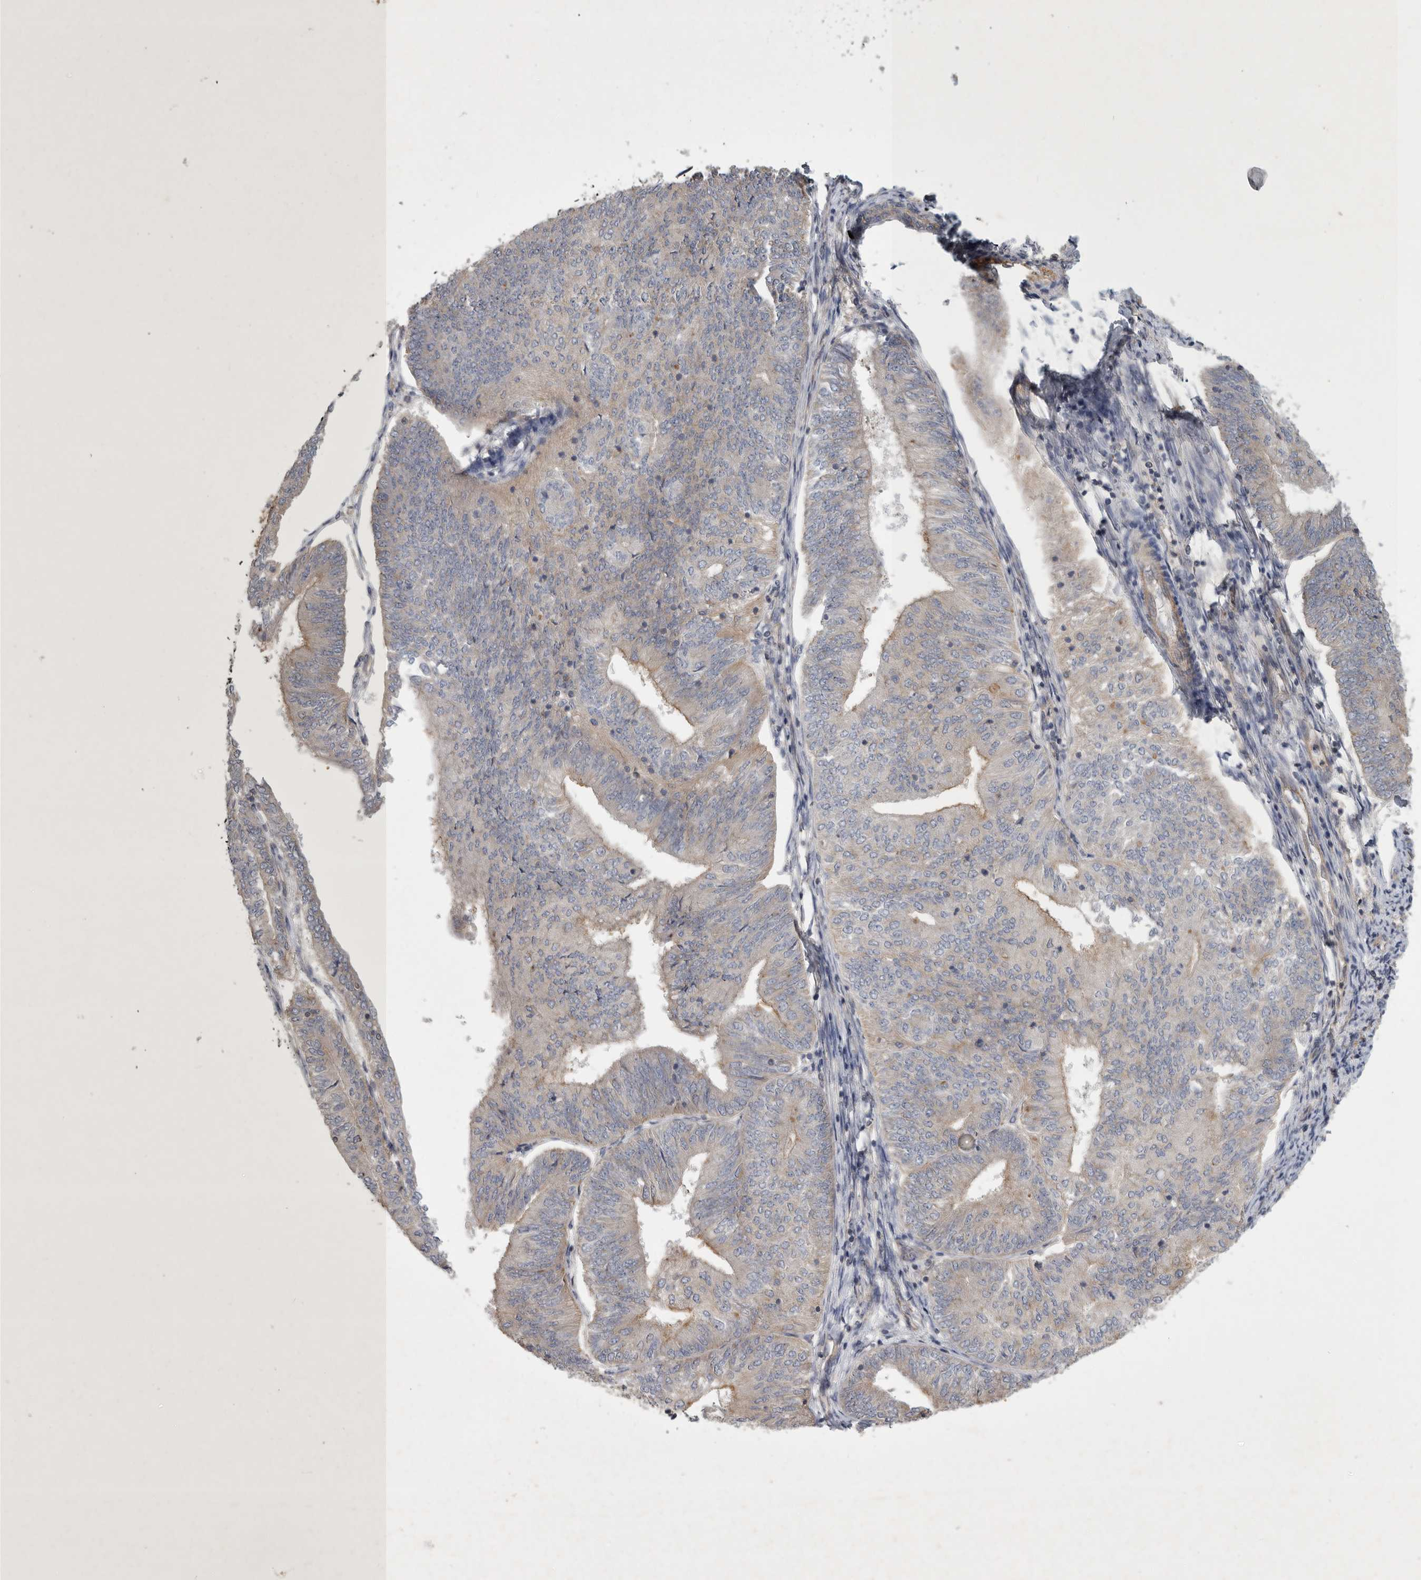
{"staining": {"intensity": "weak", "quantity": "<25%", "location": "cytoplasmic/membranous"}, "tissue": "endometrial cancer", "cell_type": "Tumor cells", "image_type": "cancer", "snomed": [{"axis": "morphology", "description": "Adenocarcinoma, NOS"}, {"axis": "topography", "description": "Endometrium"}], "caption": "The immunohistochemistry micrograph has no significant expression in tumor cells of endometrial adenocarcinoma tissue.", "gene": "MLPH", "patient": {"sex": "female", "age": 58}}